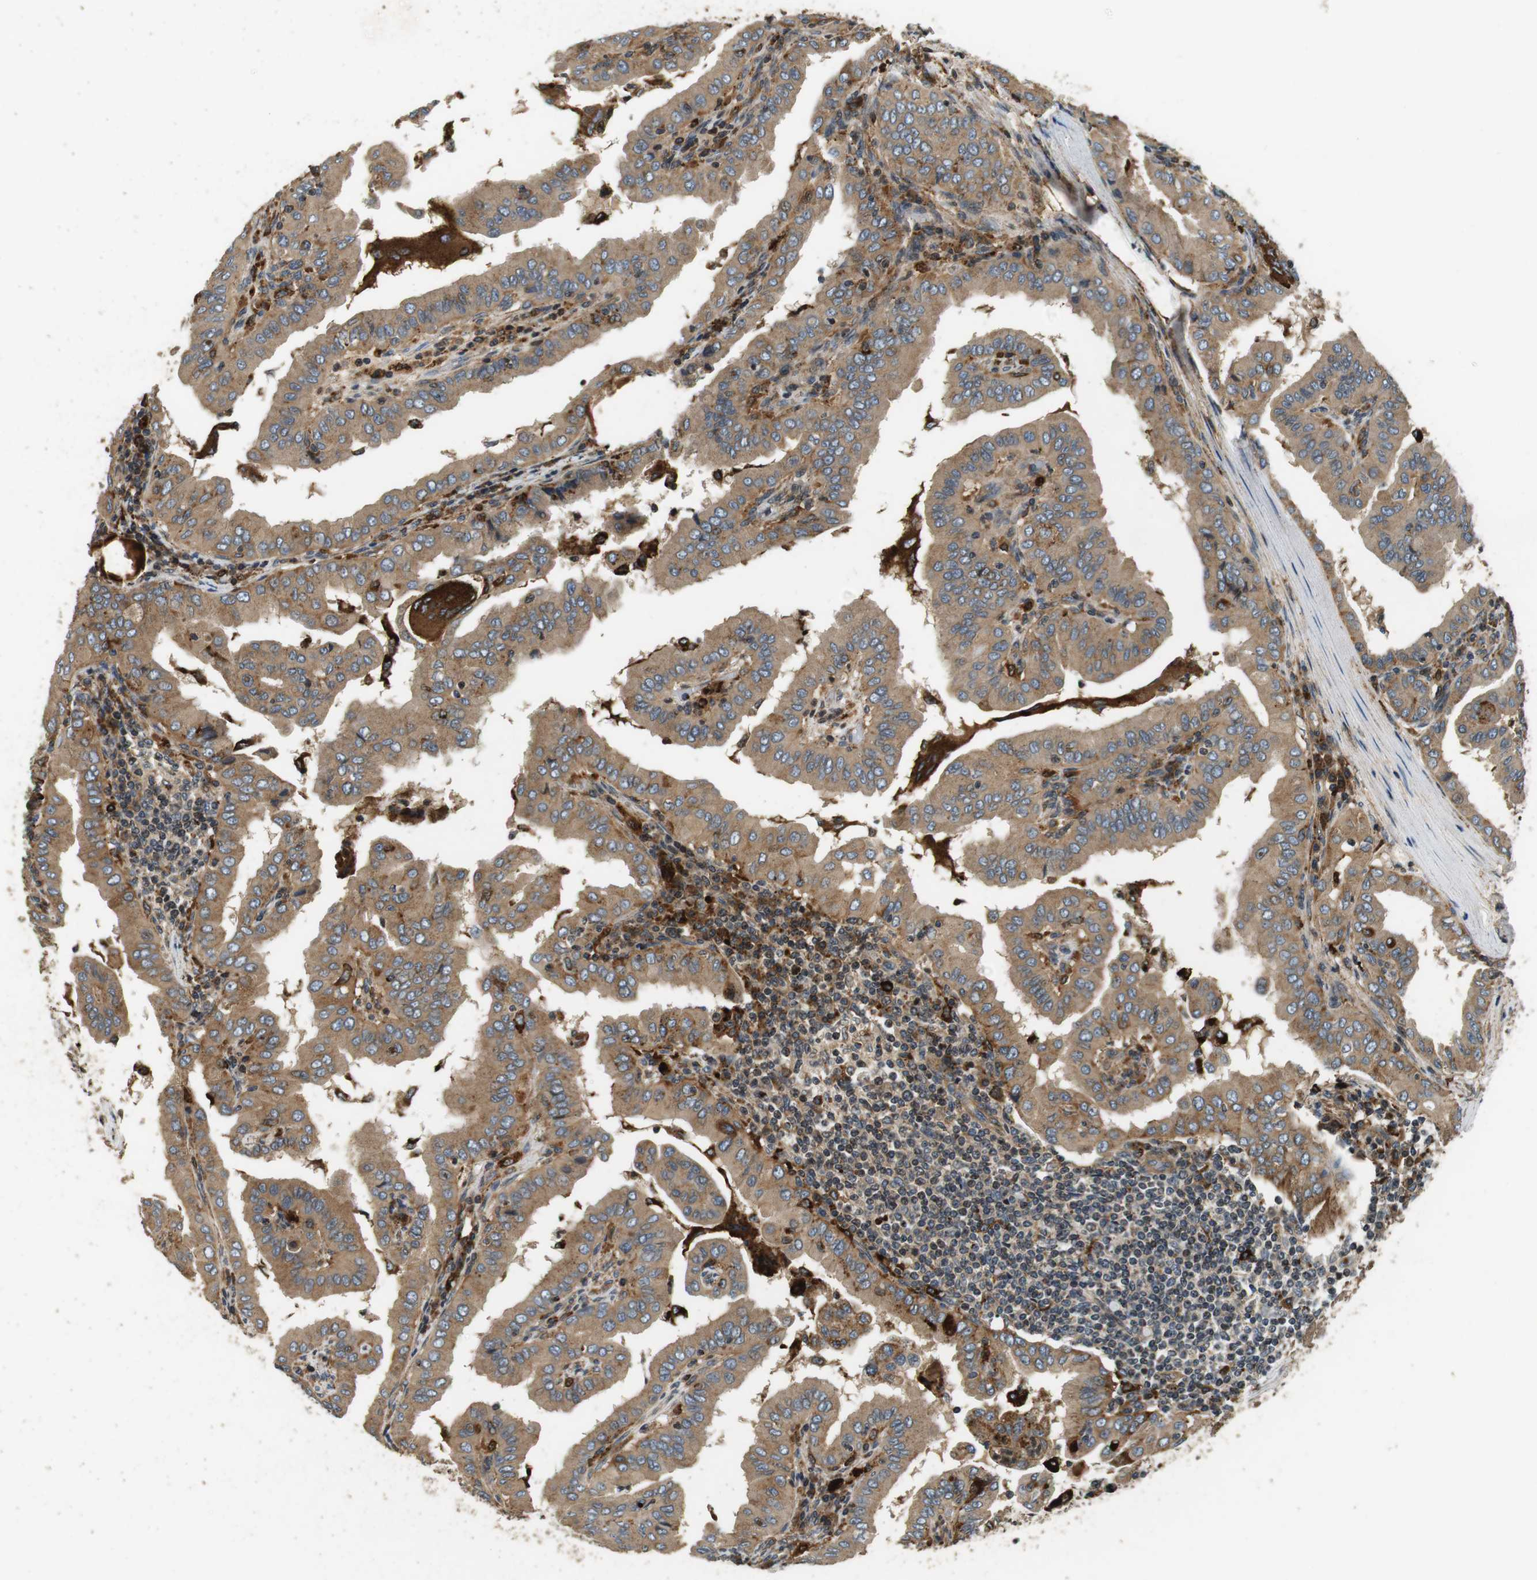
{"staining": {"intensity": "moderate", "quantity": ">75%", "location": "cytoplasmic/membranous"}, "tissue": "thyroid cancer", "cell_type": "Tumor cells", "image_type": "cancer", "snomed": [{"axis": "morphology", "description": "Papillary adenocarcinoma, NOS"}, {"axis": "topography", "description": "Thyroid gland"}], "caption": "Moderate cytoplasmic/membranous protein expression is identified in about >75% of tumor cells in thyroid cancer (papillary adenocarcinoma).", "gene": "TXNRD1", "patient": {"sex": "male", "age": 33}}